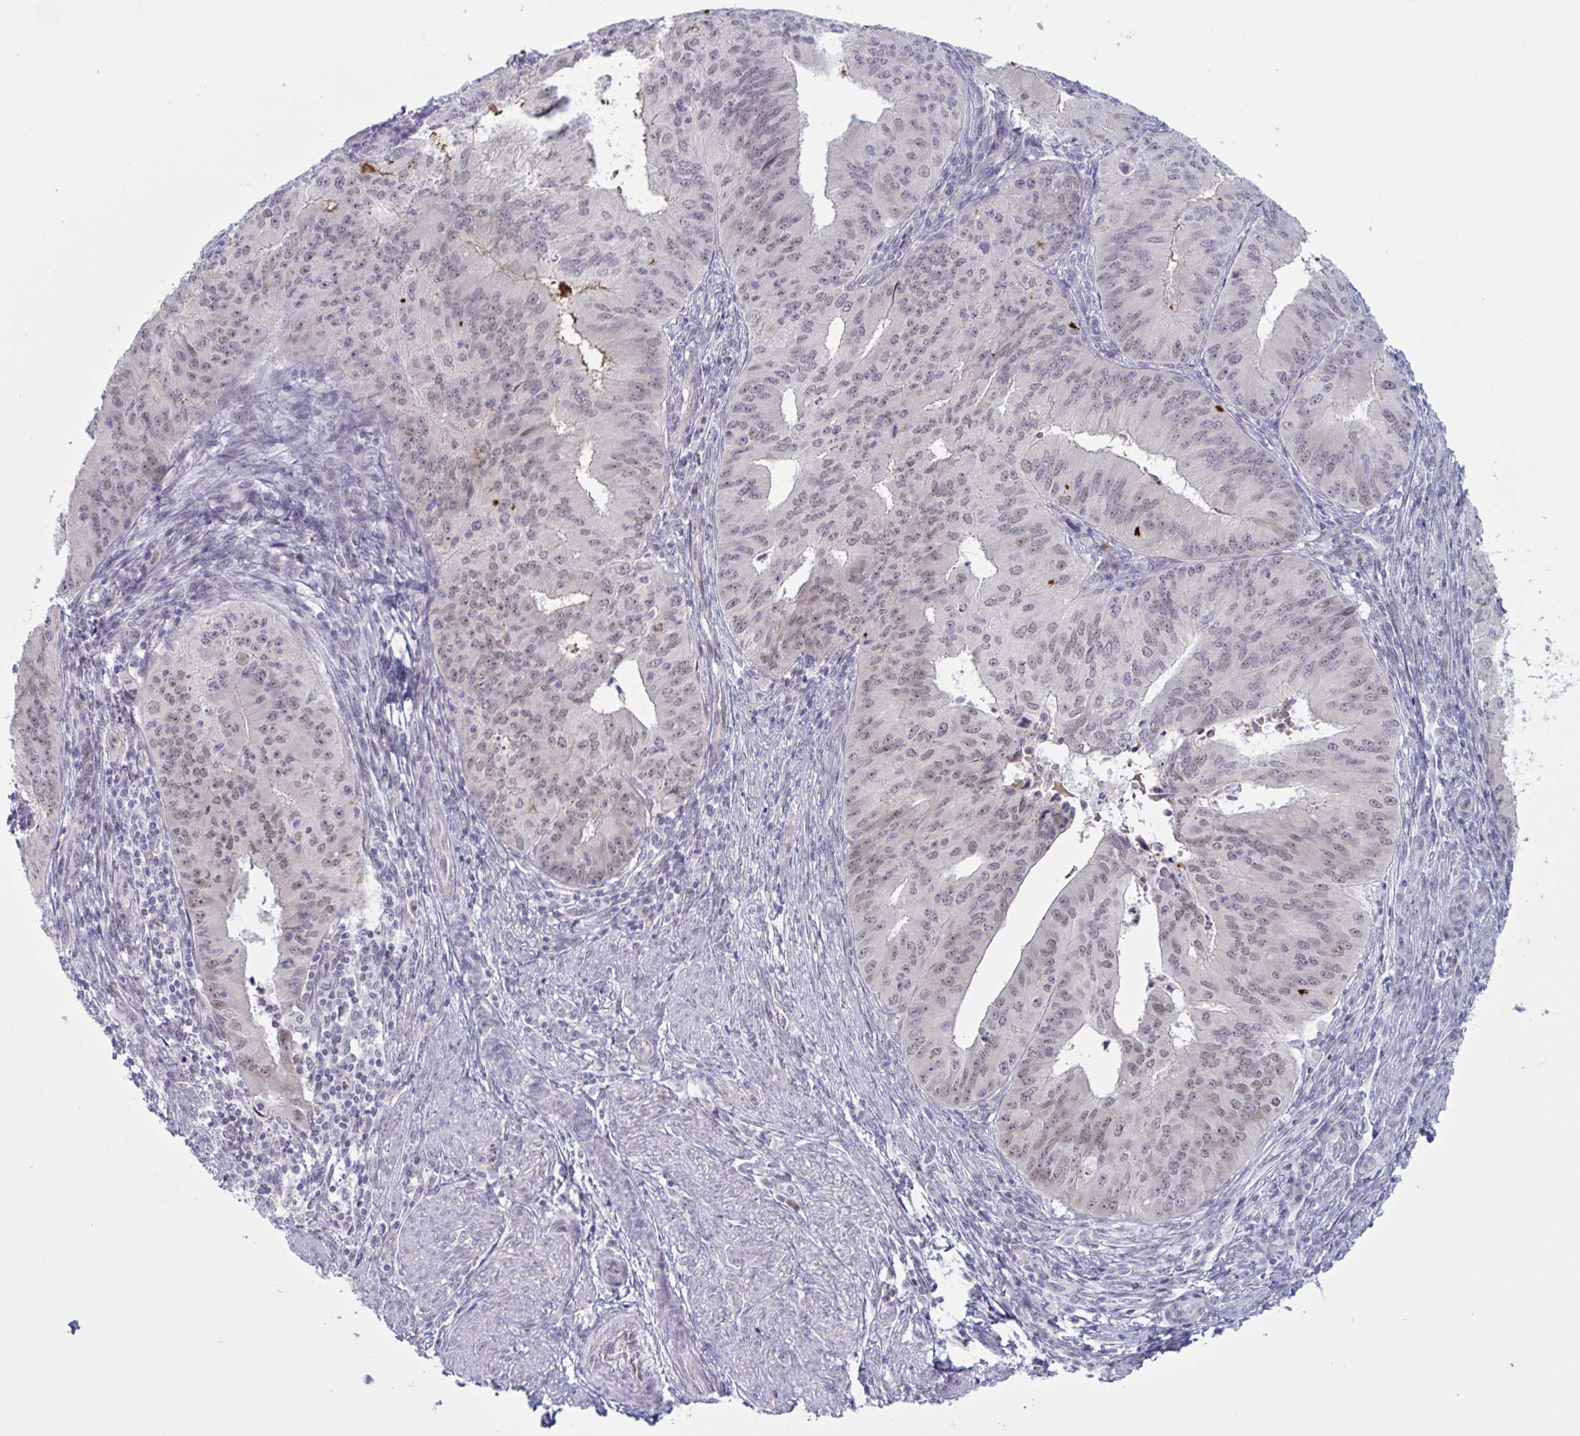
{"staining": {"intensity": "weak", "quantity": "<25%", "location": "nuclear"}, "tissue": "endometrial cancer", "cell_type": "Tumor cells", "image_type": "cancer", "snomed": [{"axis": "morphology", "description": "Adenocarcinoma, NOS"}, {"axis": "topography", "description": "Endometrium"}], "caption": "Tumor cells show no significant protein positivity in endometrial adenocarcinoma.", "gene": "PRMT6", "patient": {"sex": "female", "age": 50}}